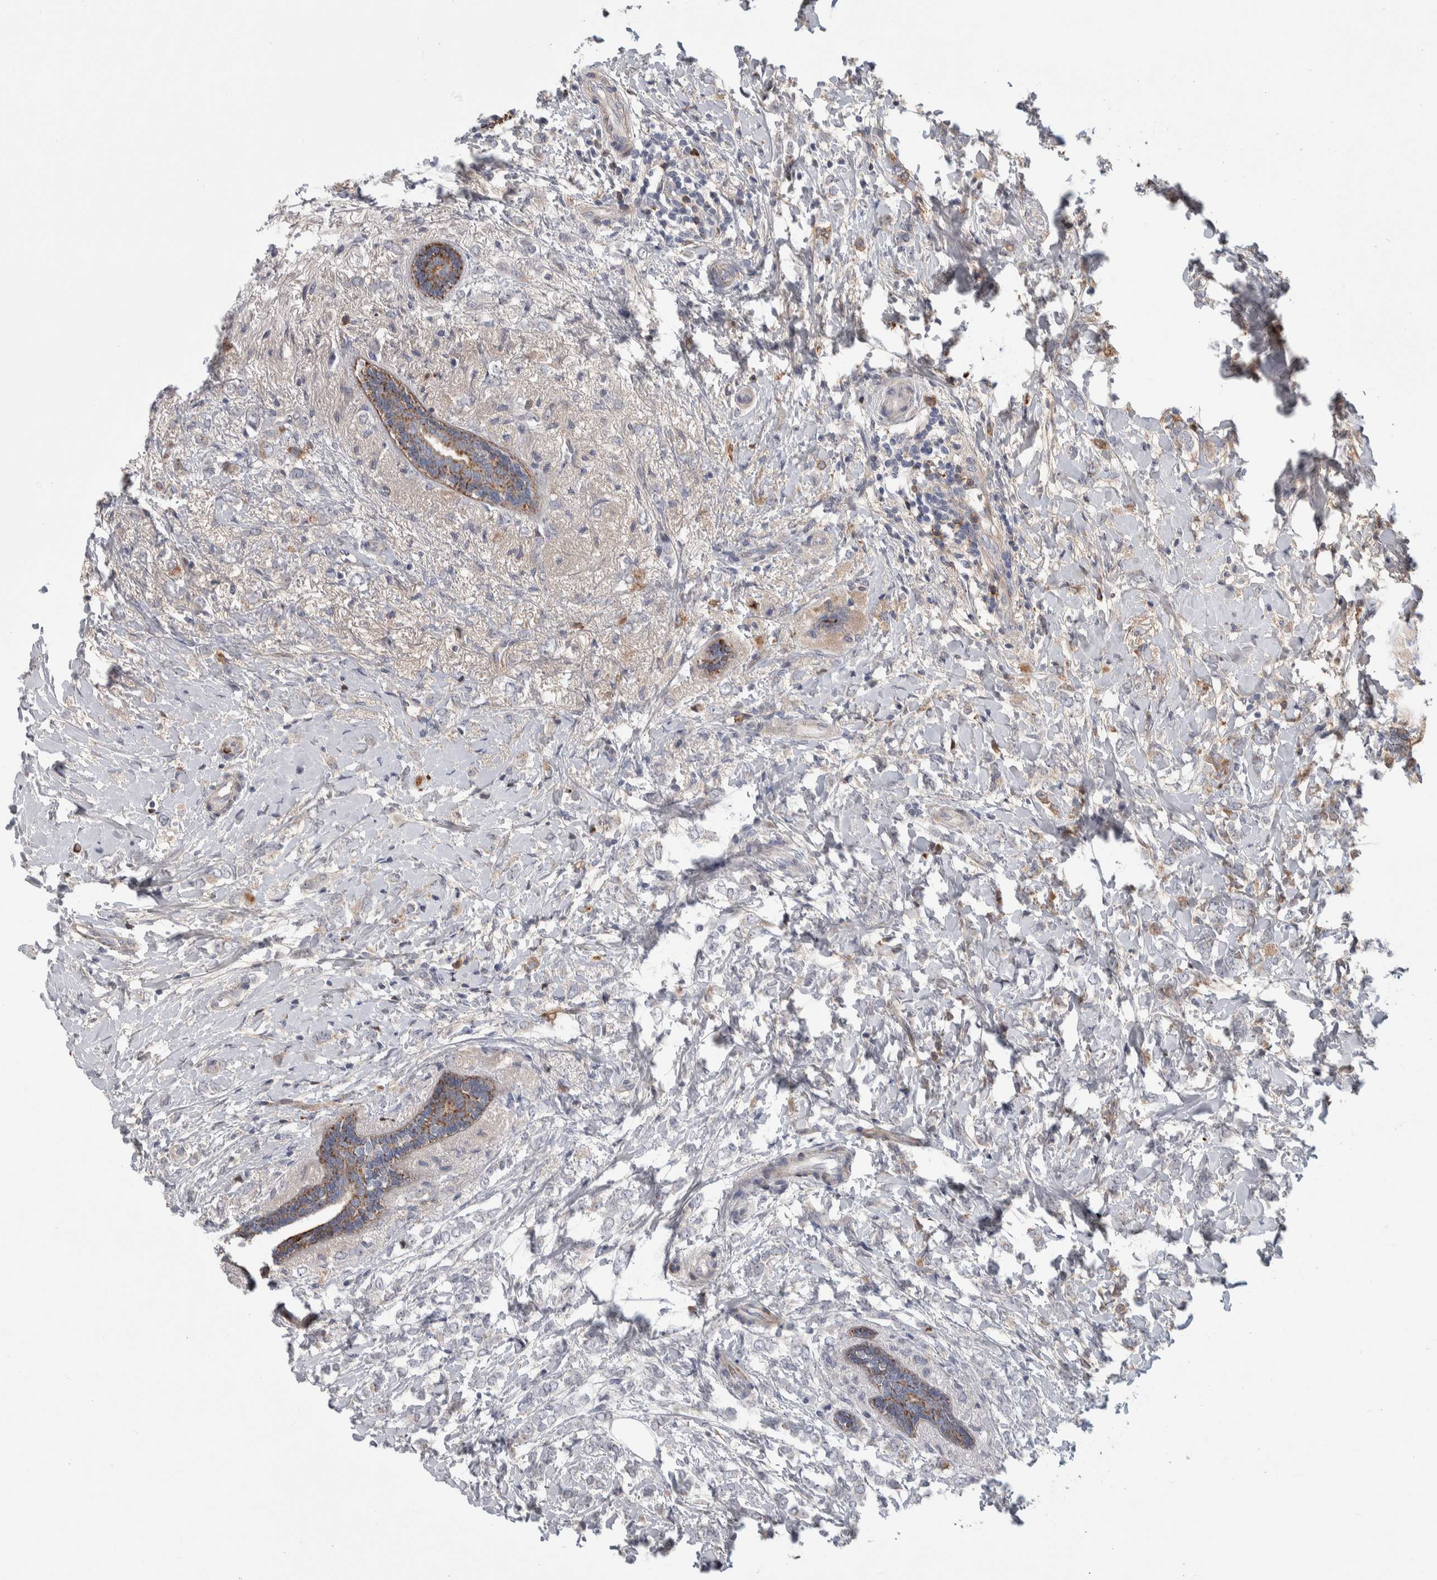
{"staining": {"intensity": "weak", "quantity": "<25%", "location": "cytoplasmic/membranous"}, "tissue": "breast cancer", "cell_type": "Tumor cells", "image_type": "cancer", "snomed": [{"axis": "morphology", "description": "Normal tissue, NOS"}, {"axis": "morphology", "description": "Lobular carcinoma"}, {"axis": "topography", "description": "Breast"}], "caption": "Breast cancer stained for a protein using IHC shows no expression tumor cells.", "gene": "PSMG3", "patient": {"sex": "female", "age": 47}}